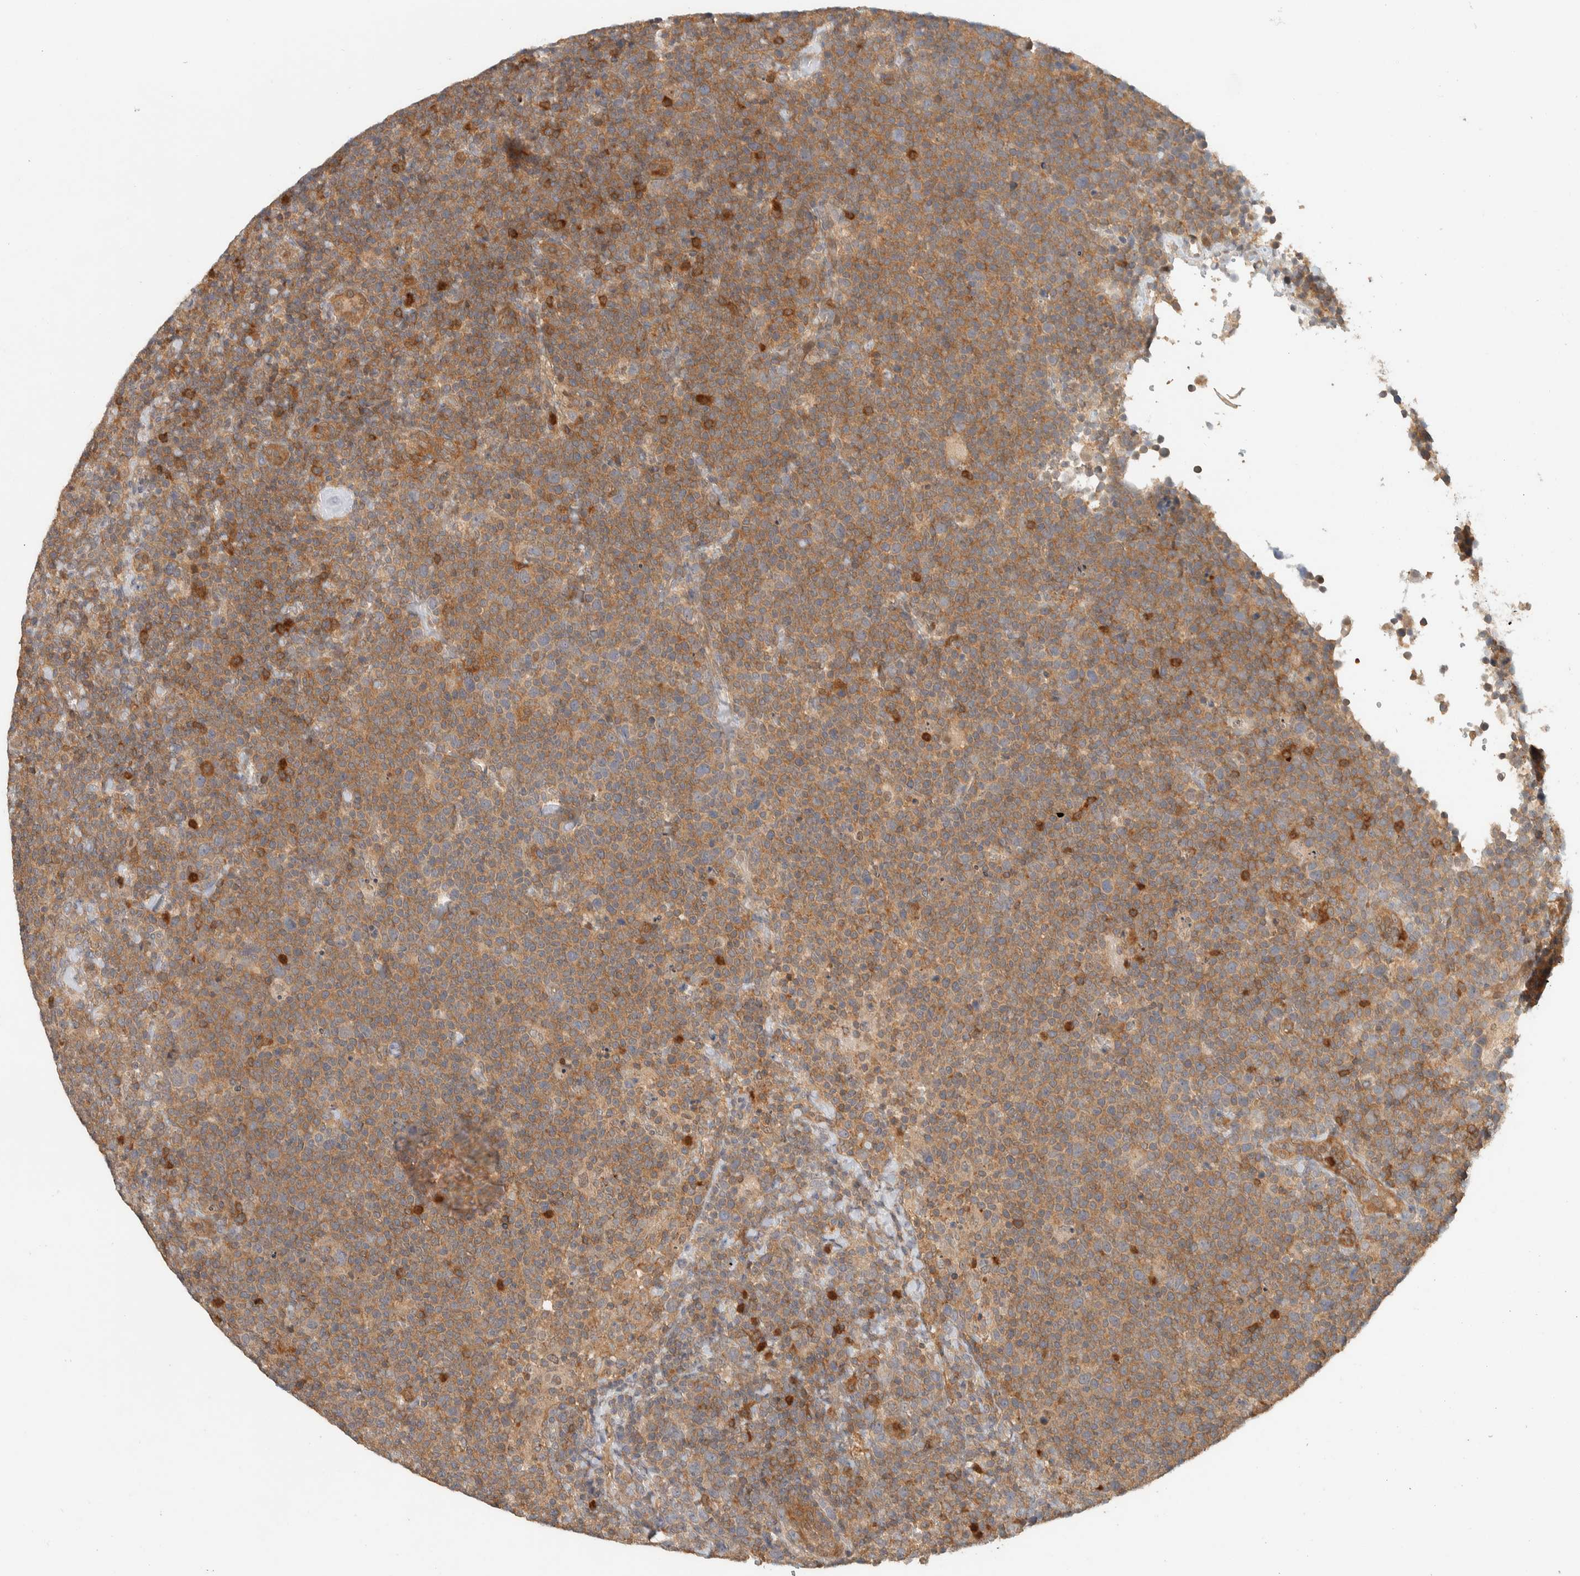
{"staining": {"intensity": "moderate", "quantity": ">75%", "location": "cytoplasmic/membranous"}, "tissue": "lymphoma", "cell_type": "Tumor cells", "image_type": "cancer", "snomed": [{"axis": "morphology", "description": "Malignant lymphoma, non-Hodgkin's type, High grade"}, {"axis": "topography", "description": "Lymph node"}], "caption": "High-grade malignant lymphoma, non-Hodgkin's type stained with a brown dye exhibits moderate cytoplasmic/membranous positive staining in approximately >75% of tumor cells.", "gene": "ADSS2", "patient": {"sex": "male", "age": 61}}